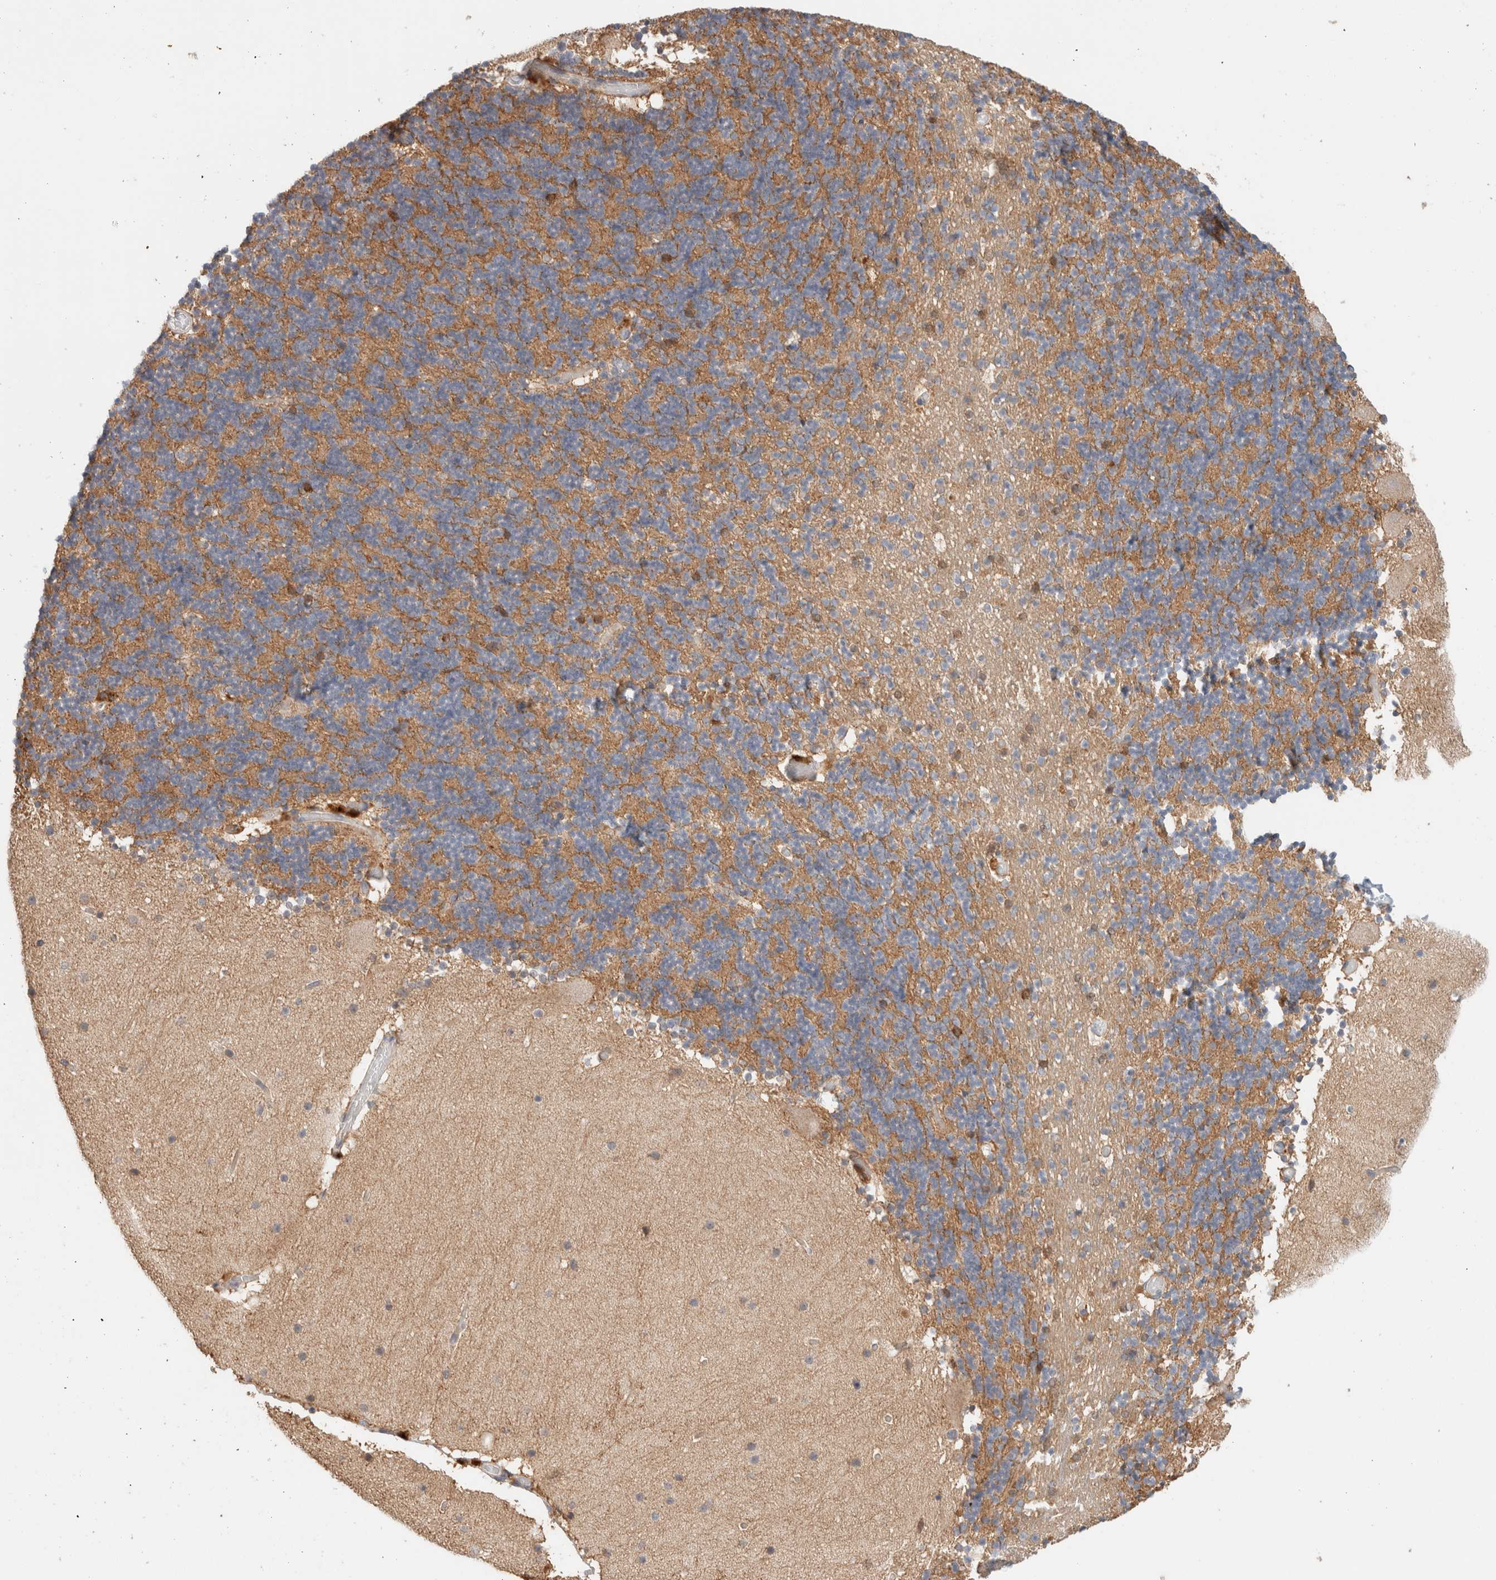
{"staining": {"intensity": "moderate", "quantity": ">75%", "location": "cytoplasmic/membranous"}, "tissue": "cerebellum", "cell_type": "Cells in granular layer", "image_type": "normal", "snomed": [{"axis": "morphology", "description": "Normal tissue, NOS"}, {"axis": "topography", "description": "Cerebellum"}], "caption": "IHC of normal cerebellum shows medium levels of moderate cytoplasmic/membranous positivity in about >75% of cells in granular layer. The staining is performed using DAB brown chromogen to label protein expression. The nuclei are counter-stained blue using hematoxylin.", "gene": "CA13", "patient": {"sex": "male", "age": 57}}